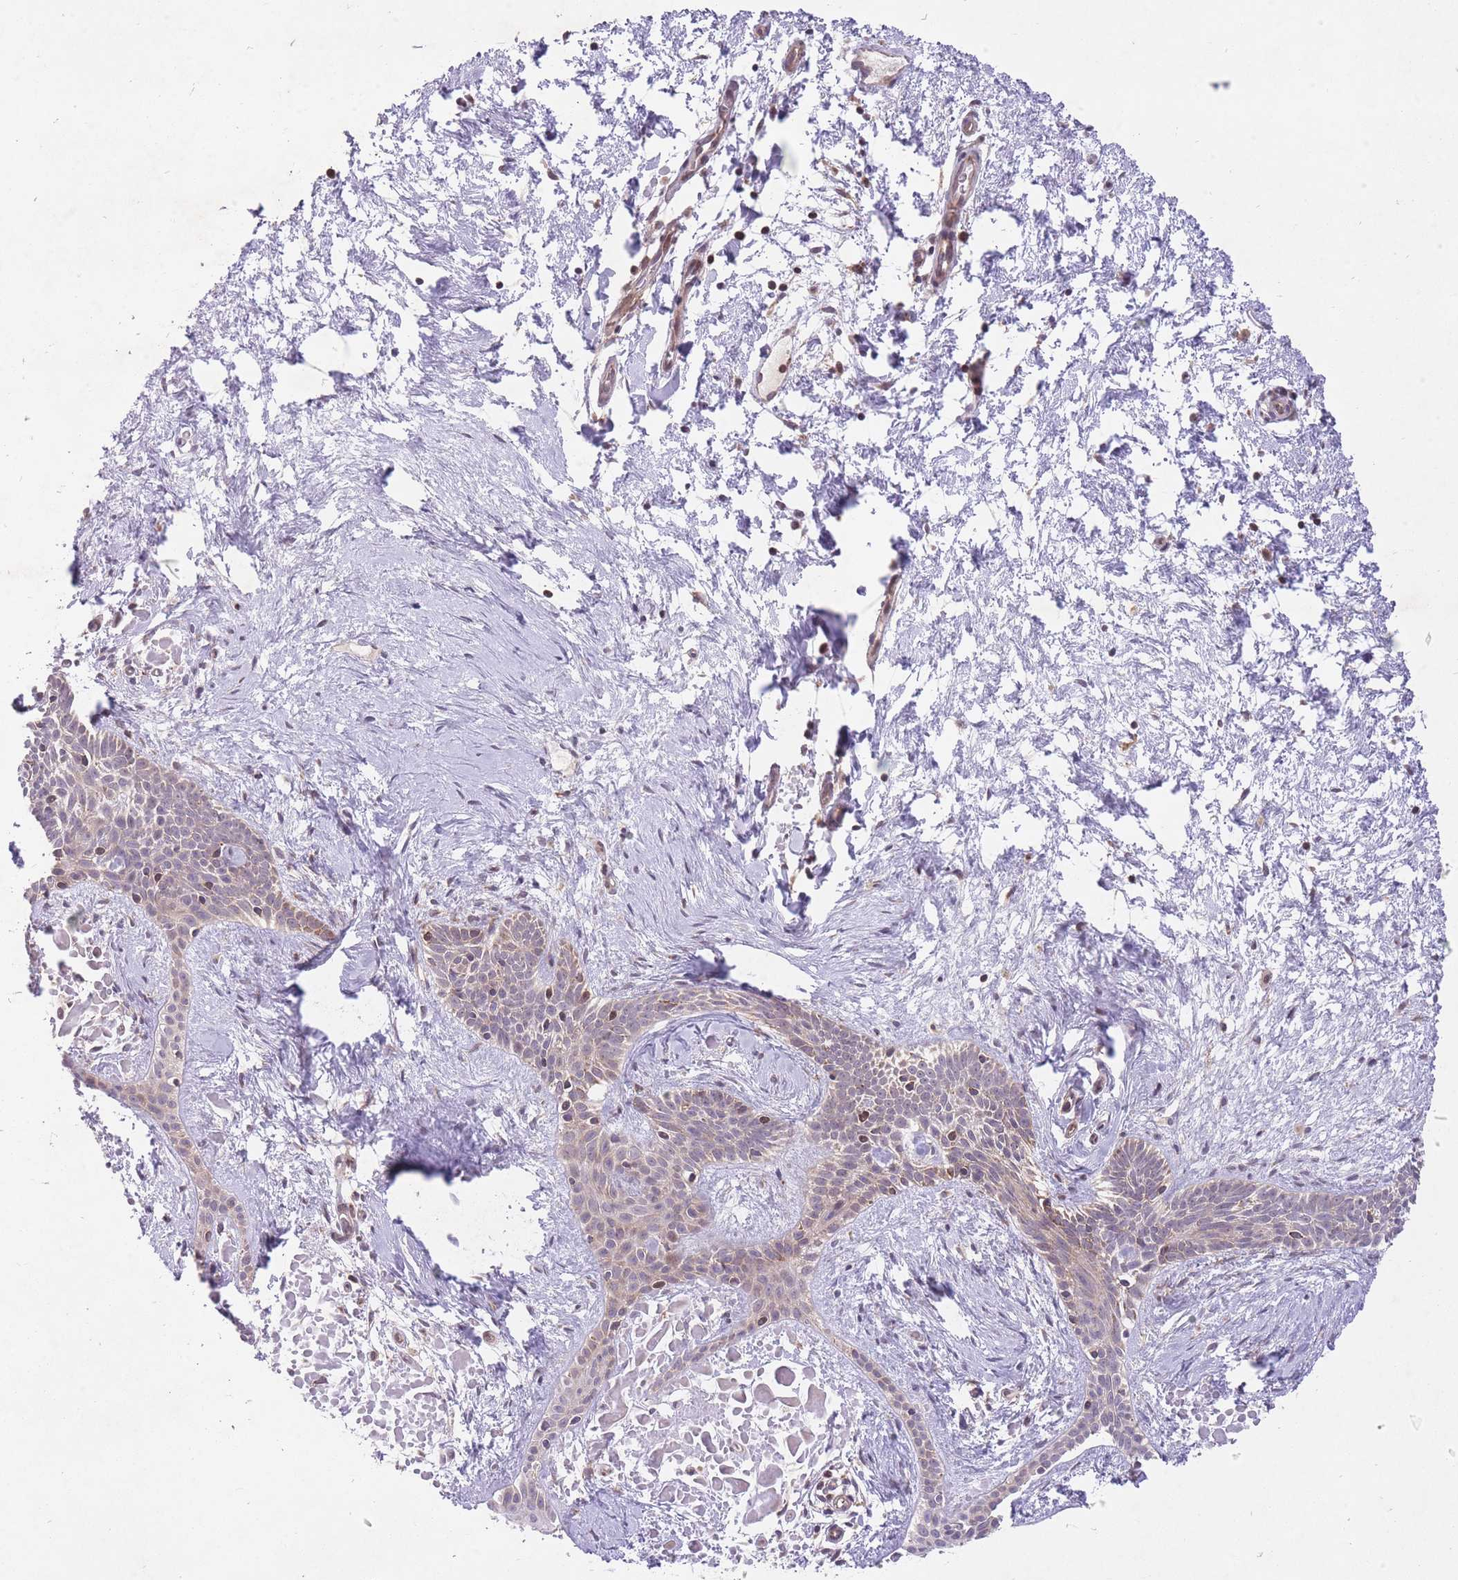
{"staining": {"intensity": "weak", "quantity": "<25%", "location": "cytoplasmic/membranous"}, "tissue": "skin cancer", "cell_type": "Tumor cells", "image_type": "cancer", "snomed": [{"axis": "morphology", "description": "Basal cell carcinoma"}, {"axis": "topography", "description": "Skin"}], "caption": "This is a image of IHC staining of skin cancer, which shows no positivity in tumor cells.", "gene": "TTLL3", "patient": {"sex": "male", "age": 78}}